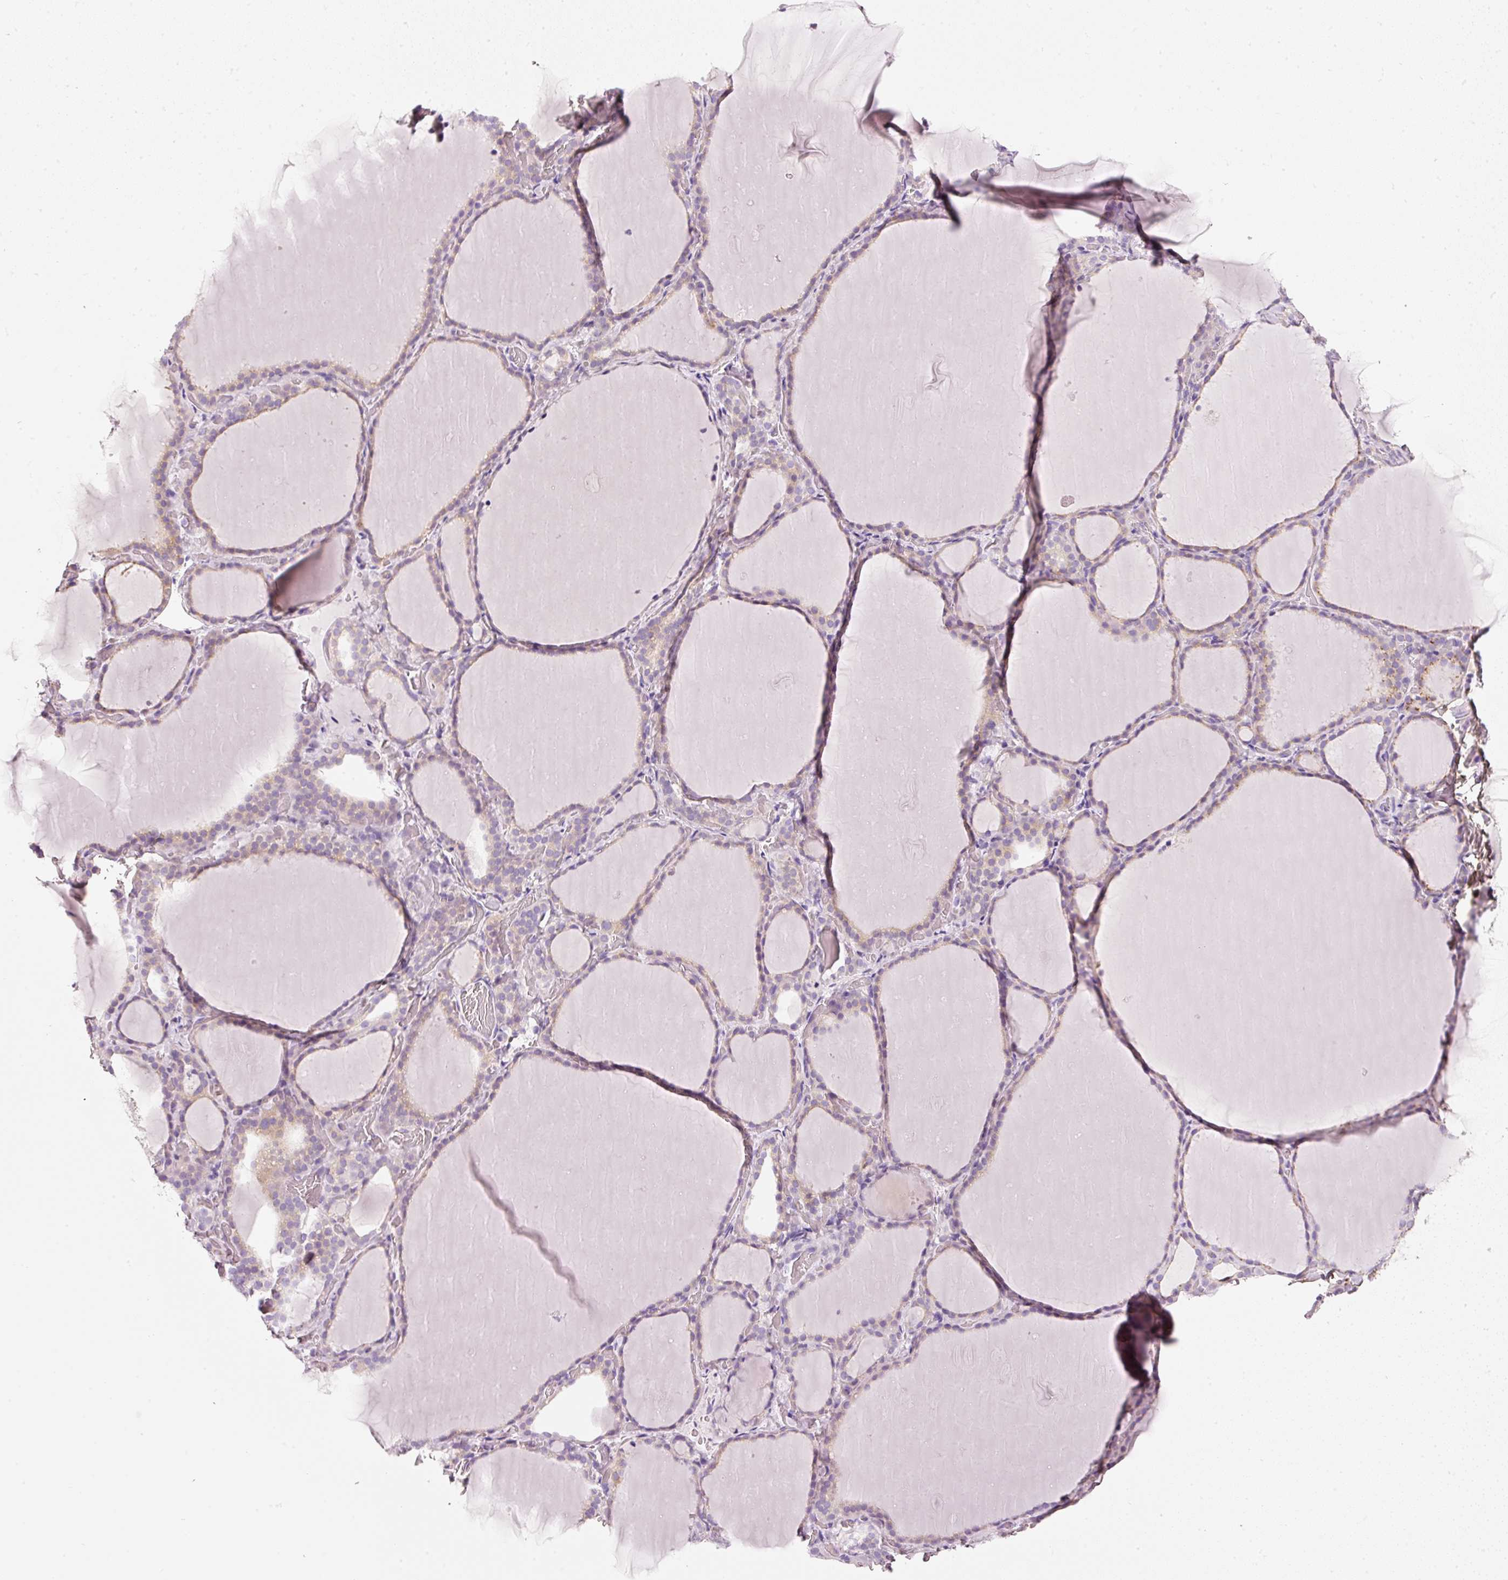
{"staining": {"intensity": "negative", "quantity": "none", "location": "none"}, "tissue": "thyroid gland", "cell_type": "Glandular cells", "image_type": "normal", "snomed": [{"axis": "morphology", "description": "Normal tissue, NOS"}, {"axis": "topography", "description": "Thyroid gland"}], "caption": "The histopathology image shows no staining of glandular cells in normal thyroid gland.", "gene": "PDXDC1", "patient": {"sex": "female", "age": 22}}